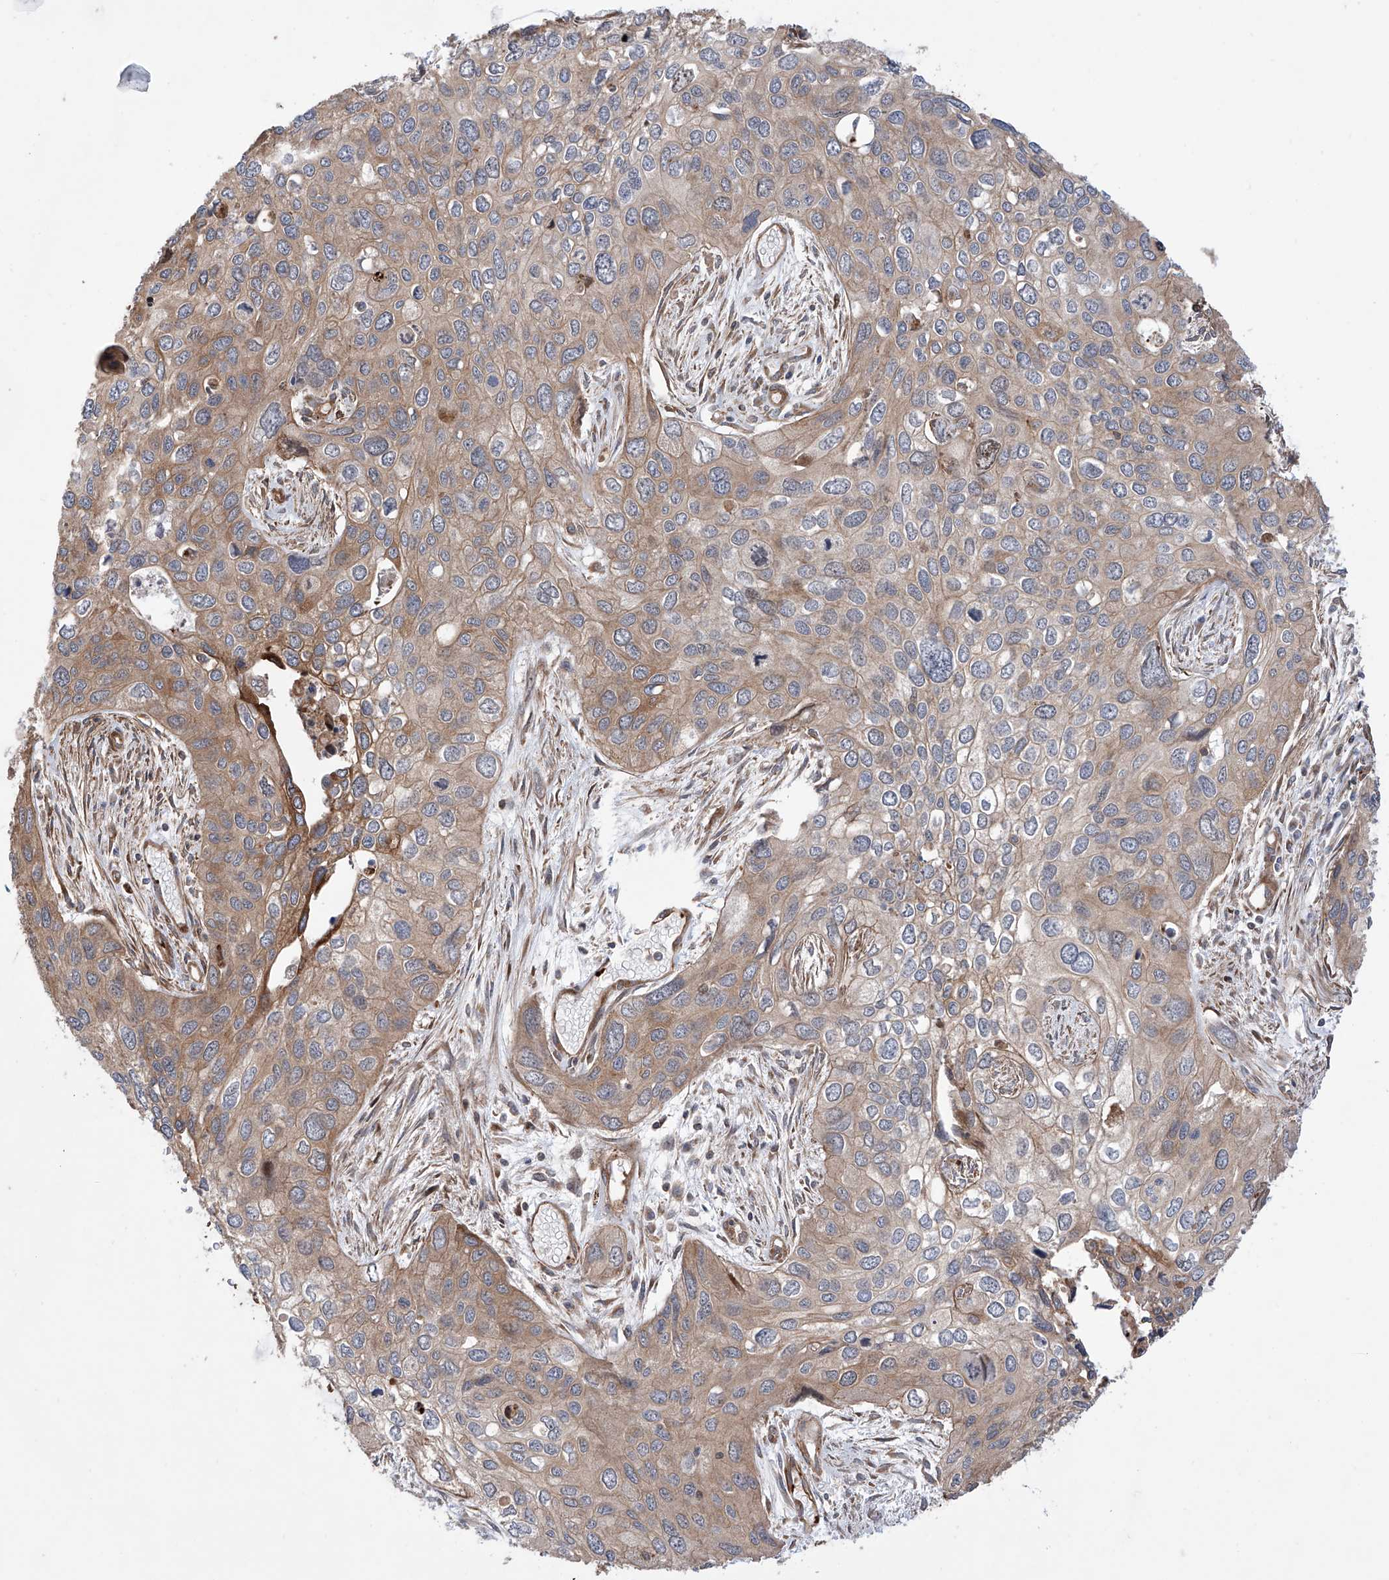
{"staining": {"intensity": "moderate", "quantity": ">75%", "location": "cytoplasmic/membranous"}, "tissue": "cervical cancer", "cell_type": "Tumor cells", "image_type": "cancer", "snomed": [{"axis": "morphology", "description": "Squamous cell carcinoma, NOS"}, {"axis": "topography", "description": "Cervix"}], "caption": "Moderate cytoplasmic/membranous protein expression is identified in approximately >75% of tumor cells in cervical cancer.", "gene": "APAF1", "patient": {"sex": "female", "age": 55}}